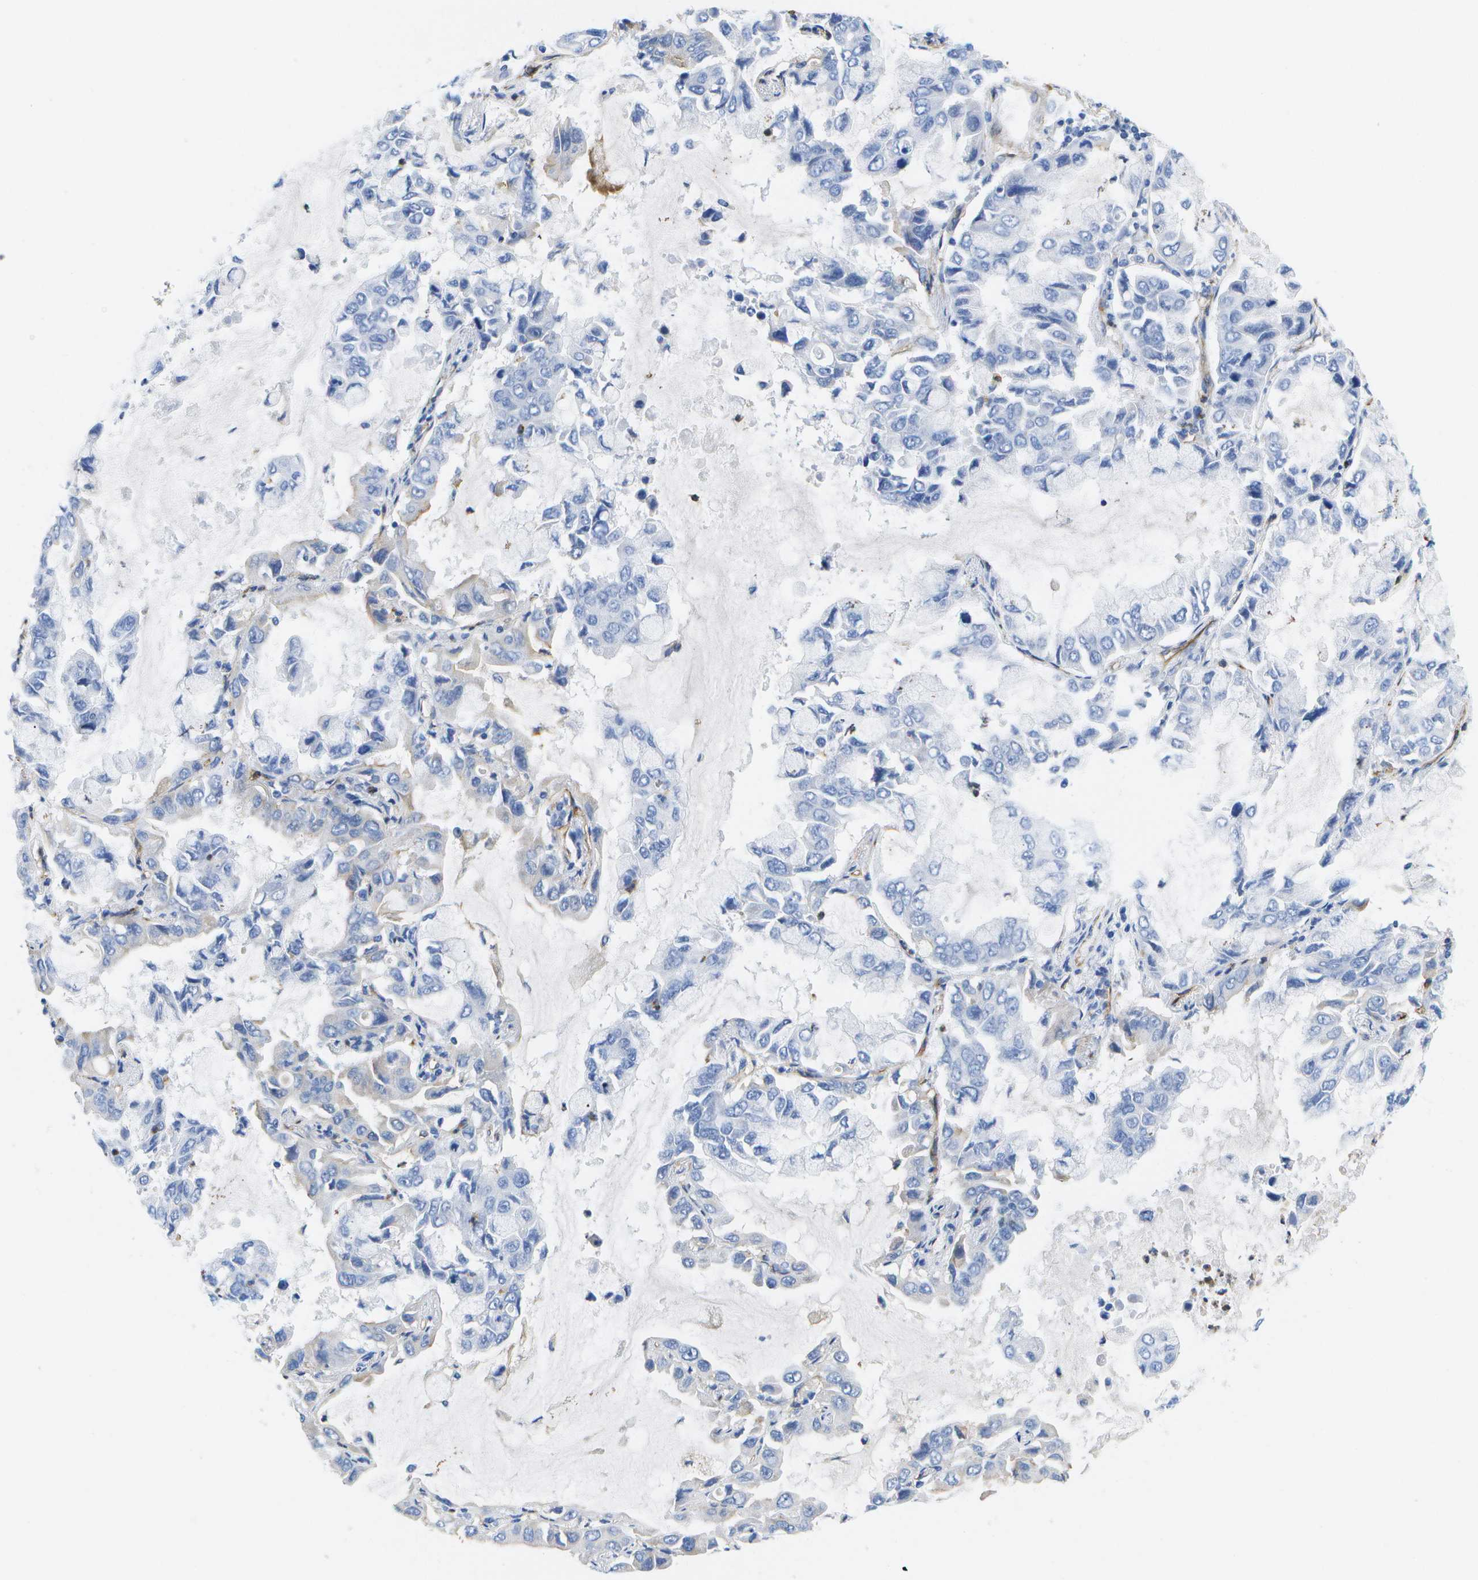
{"staining": {"intensity": "negative", "quantity": "none", "location": "none"}, "tissue": "lung cancer", "cell_type": "Tumor cells", "image_type": "cancer", "snomed": [{"axis": "morphology", "description": "Adenocarcinoma, NOS"}, {"axis": "topography", "description": "Lung"}], "caption": "Tumor cells show no significant protein positivity in lung adenocarcinoma. (IHC, brightfield microscopy, high magnification).", "gene": "DYSF", "patient": {"sex": "male", "age": 64}}